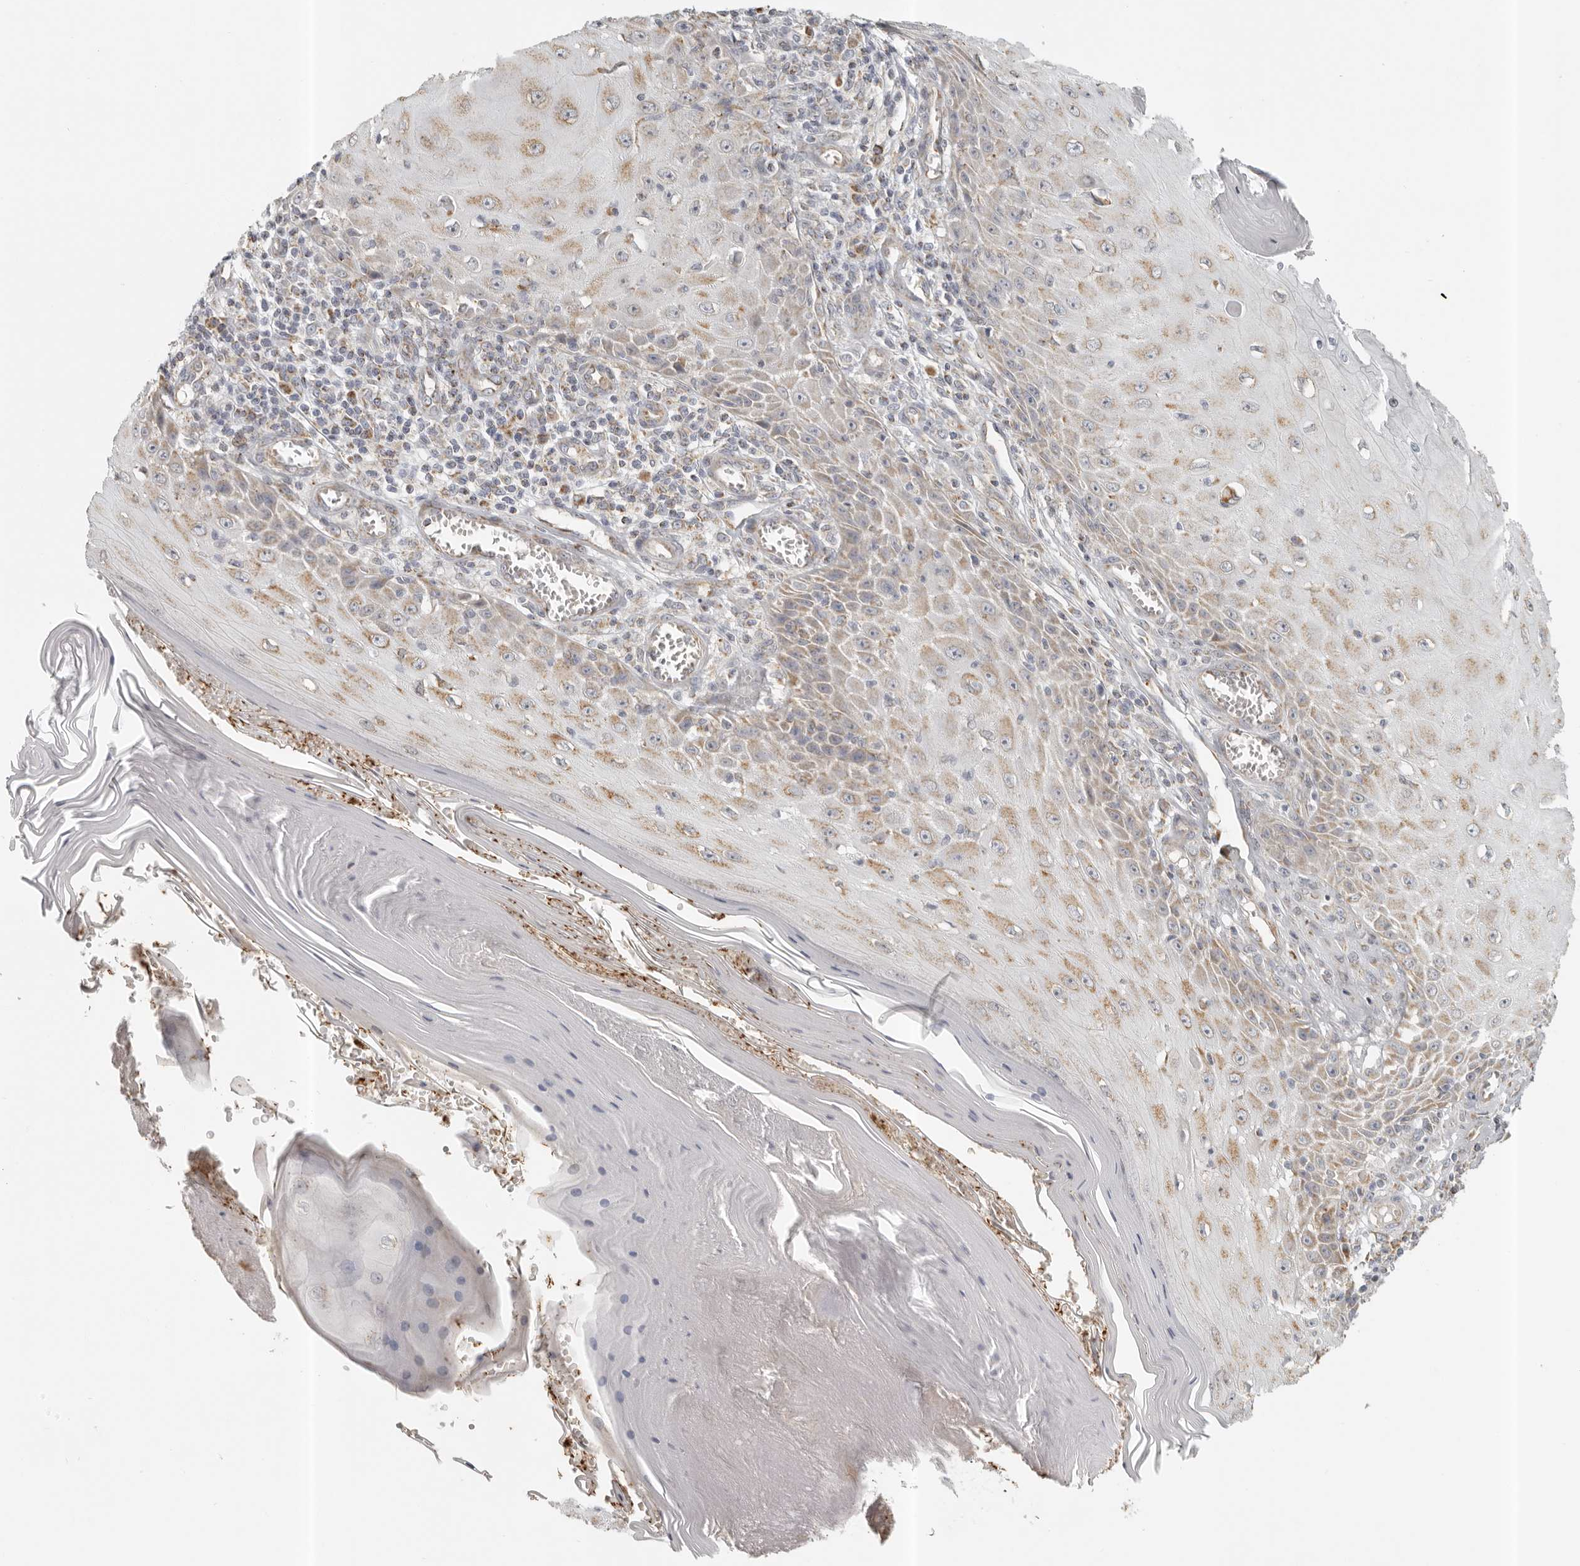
{"staining": {"intensity": "moderate", "quantity": ">75%", "location": "cytoplasmic/membranous"}, "tissue": "skin cancer", "cell_type": "Tumor cells", "image_type": "cancer", "snomed": [{"axis": "morphology", "description": "Squamous cell carcinoma, NOS"}, {"axis": "topography", "description": "Skin"}], "caption": "Squamous cell carcinoma (skin) stained with a brown dye exhibits moderate cytoplasmic/membranous positive expression in approximately >75% of tumor cells.", "gene": "KDF1", "patient": {"sex": "female", "age": 73}}